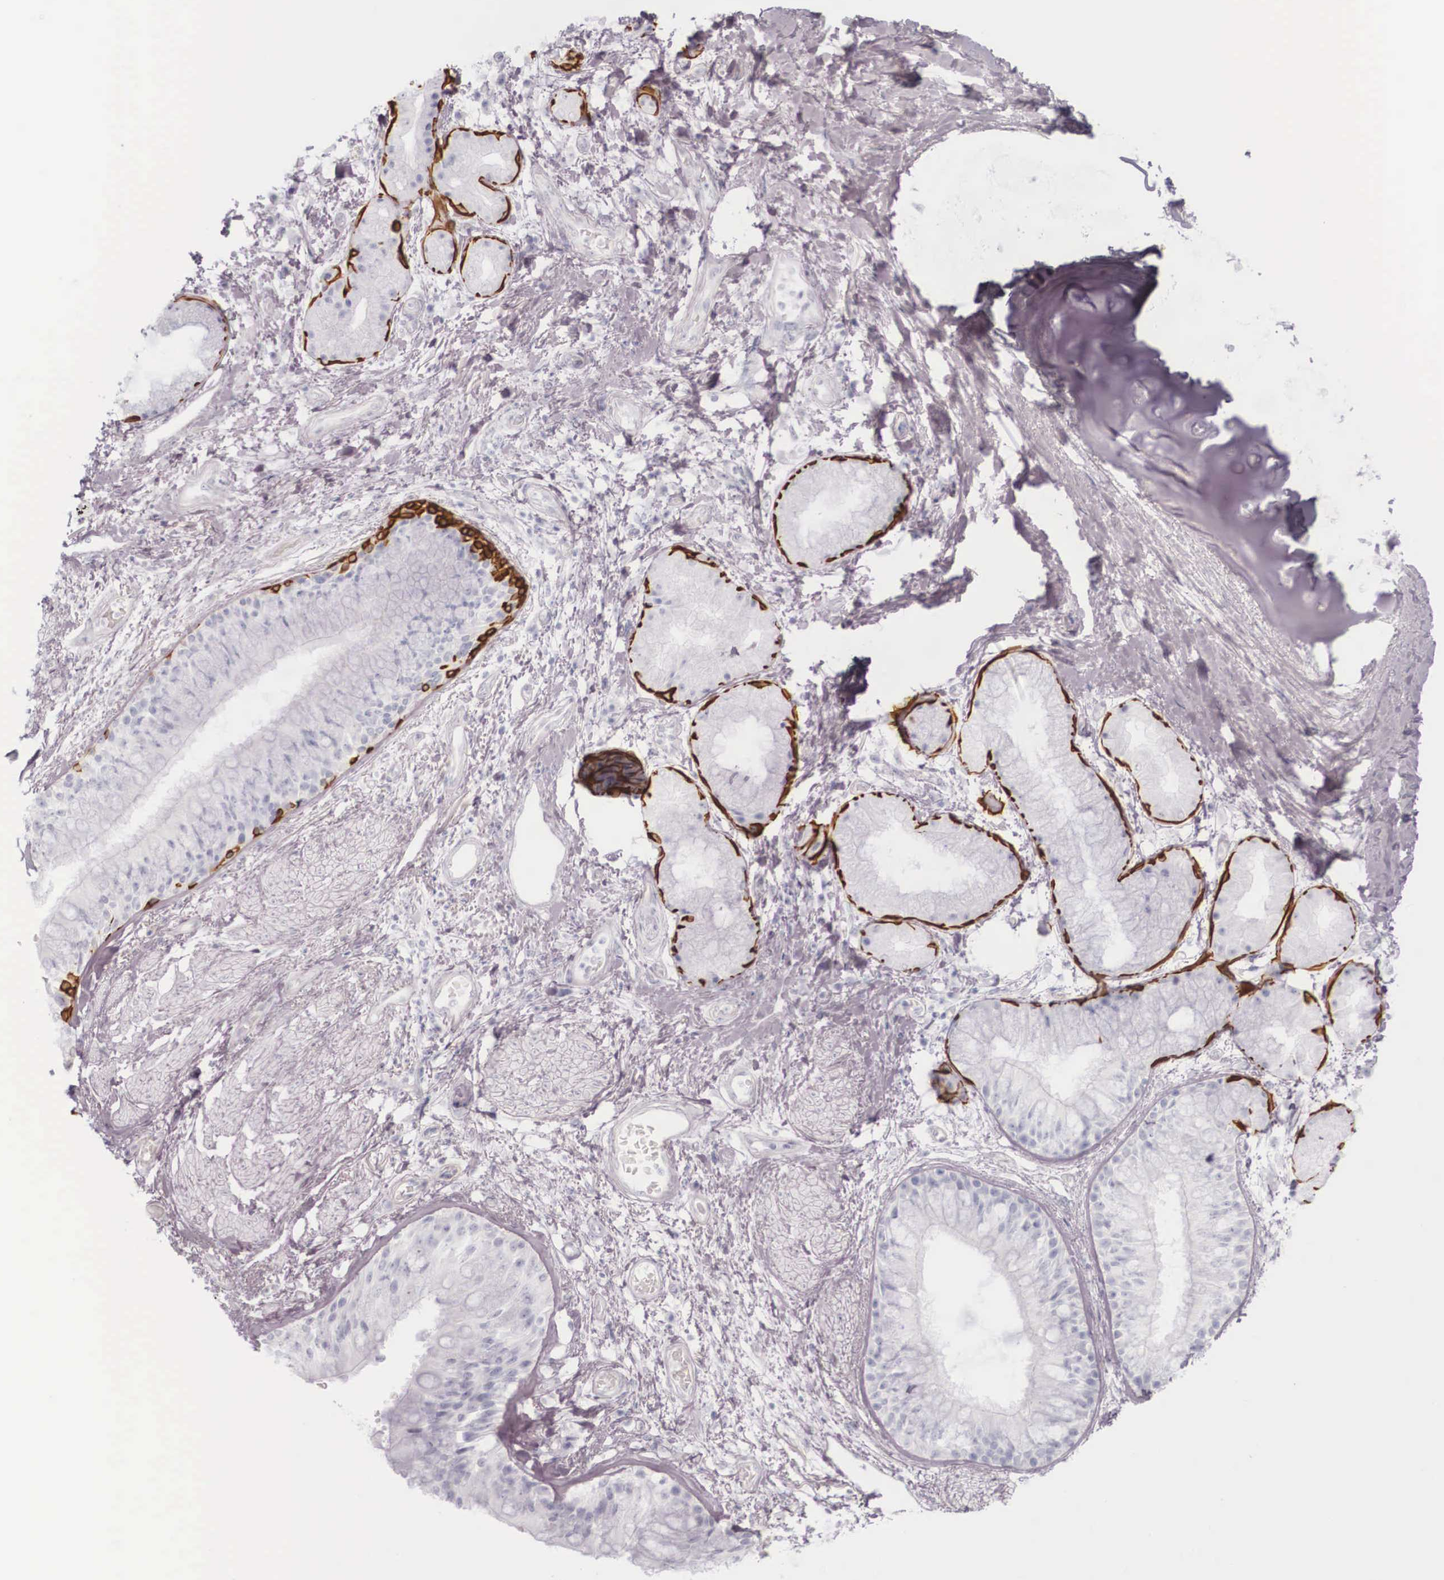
{"staining": {"intensity": "negative", "quantity": "none", "location": "none"}, "tissue": "bronchus", "cell_type": "Respiratory epithelial cells", "image_type": "normal", "snomed": [{"axis": "morphology", "description": "Normal tissue, NOS"}, {"axis": "topography", "description": "Bronchus"}, {"axis": "topography", "description": "Lung"}], "caption": "Immunohistochemistry (IHC) of benign bronchus shows no staining in respiratory epithelial cells.", "gene": "KRT14", "patient": {"sex": "female", "age": 57}}